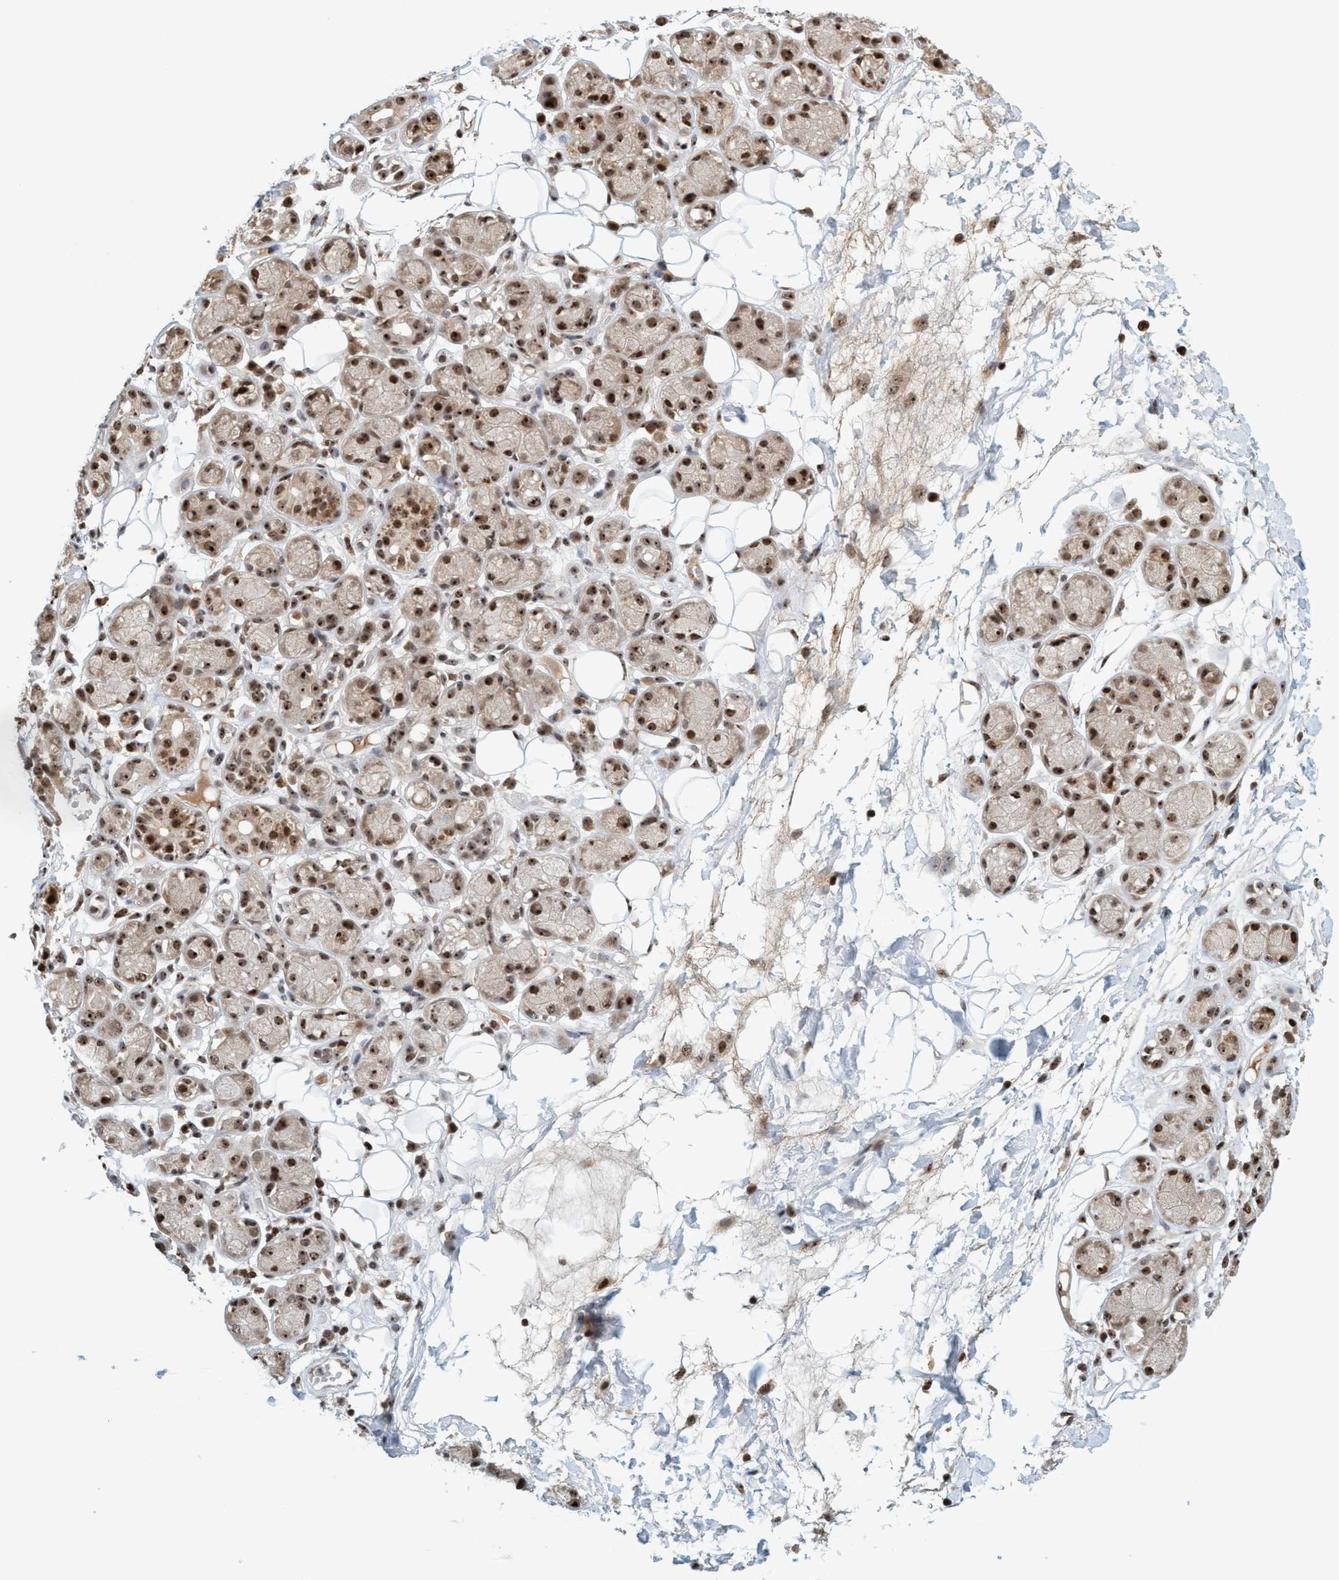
{"staining": {"intensity": "moderate", "quantity": ">75%", "location": "nuclear"}, "tissue": "adipose tissue", "cell_type": "Adipocytes", "image_type": "normal", "snomed": [{"axis": "morphology", "description": "Normal tissue, NOS"}, {"axis": "morphology", "description": "Inflammation, NOS"}, {"axis": "topography", "description": "Salivary gland"}, {"axis": "topography", "description": "Peripheral nerve tissue"}], "caption": "Protein analysis of benign adipose tissue displays moderate nuclear positivity in about >75% of adipocytes. The staining was performed using DAB (3,3'-diaminobenzidine) to visualize the protein expression in brown, while the nuclei were stained in blue with hematoxylin (Magnification: 20x).", "gene": "SMCR8", "patient": {"sex": "female", "age": 75}}